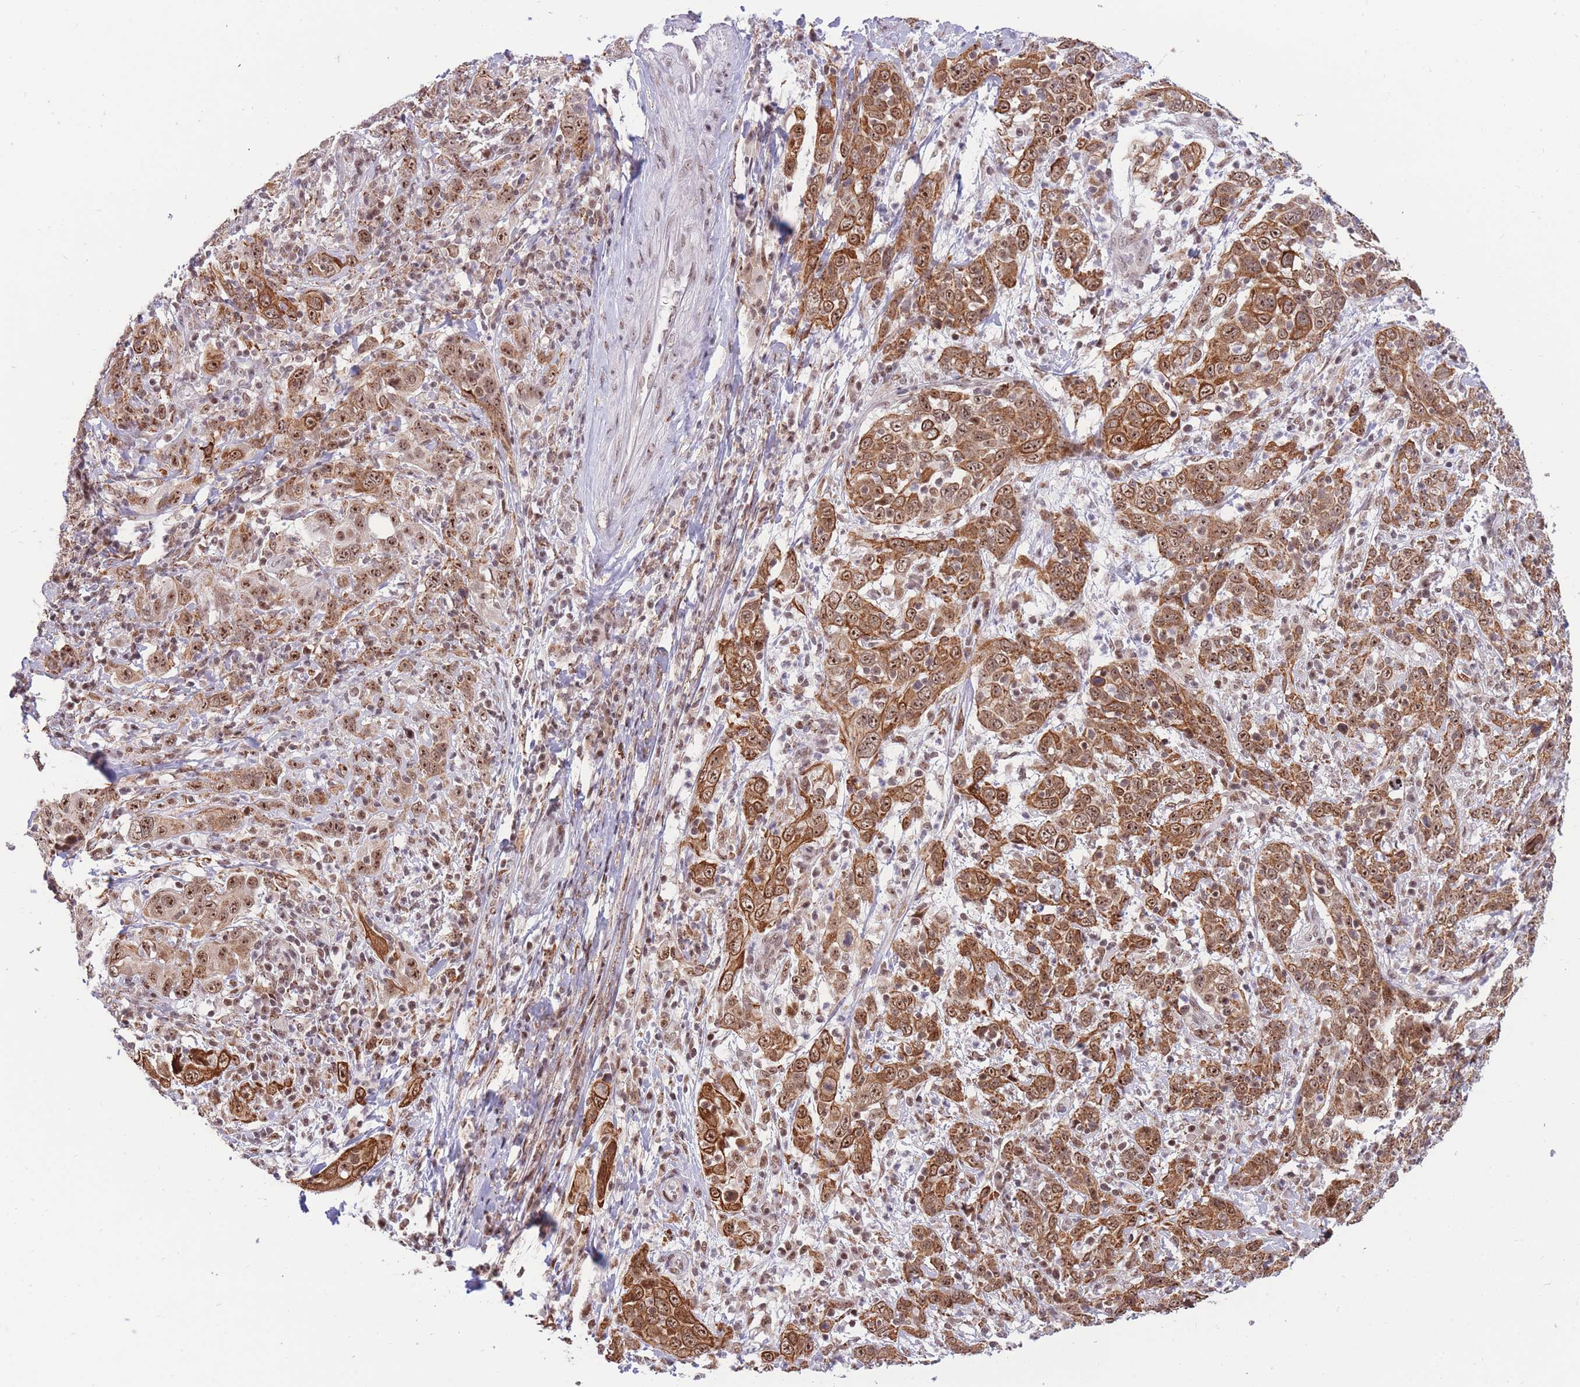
{"staining": {"intensity": "moderate", "quantity": ">75%", "location": "cytoplasmic/membranous,nuclear"}, "tissue": "cervical cancer", "cell_type": "Tumor cells", "image_type": "cancer", "snomed": [{"axis": "morphology", "description": "Squamous cell carcinoma, NOS"}, {"axis": "topography", "description": "Cervix"}], "caption": "There is medium levels of moderate cytoplasmic/membranous and nuclear positivity in tumor cells of cervical cancer (squamous cell carcinoma), as demonstrated by immunohistochemical staining (brown color).", "gene": "TARBP2", "patient": {"sex": "female", "age": 46}}